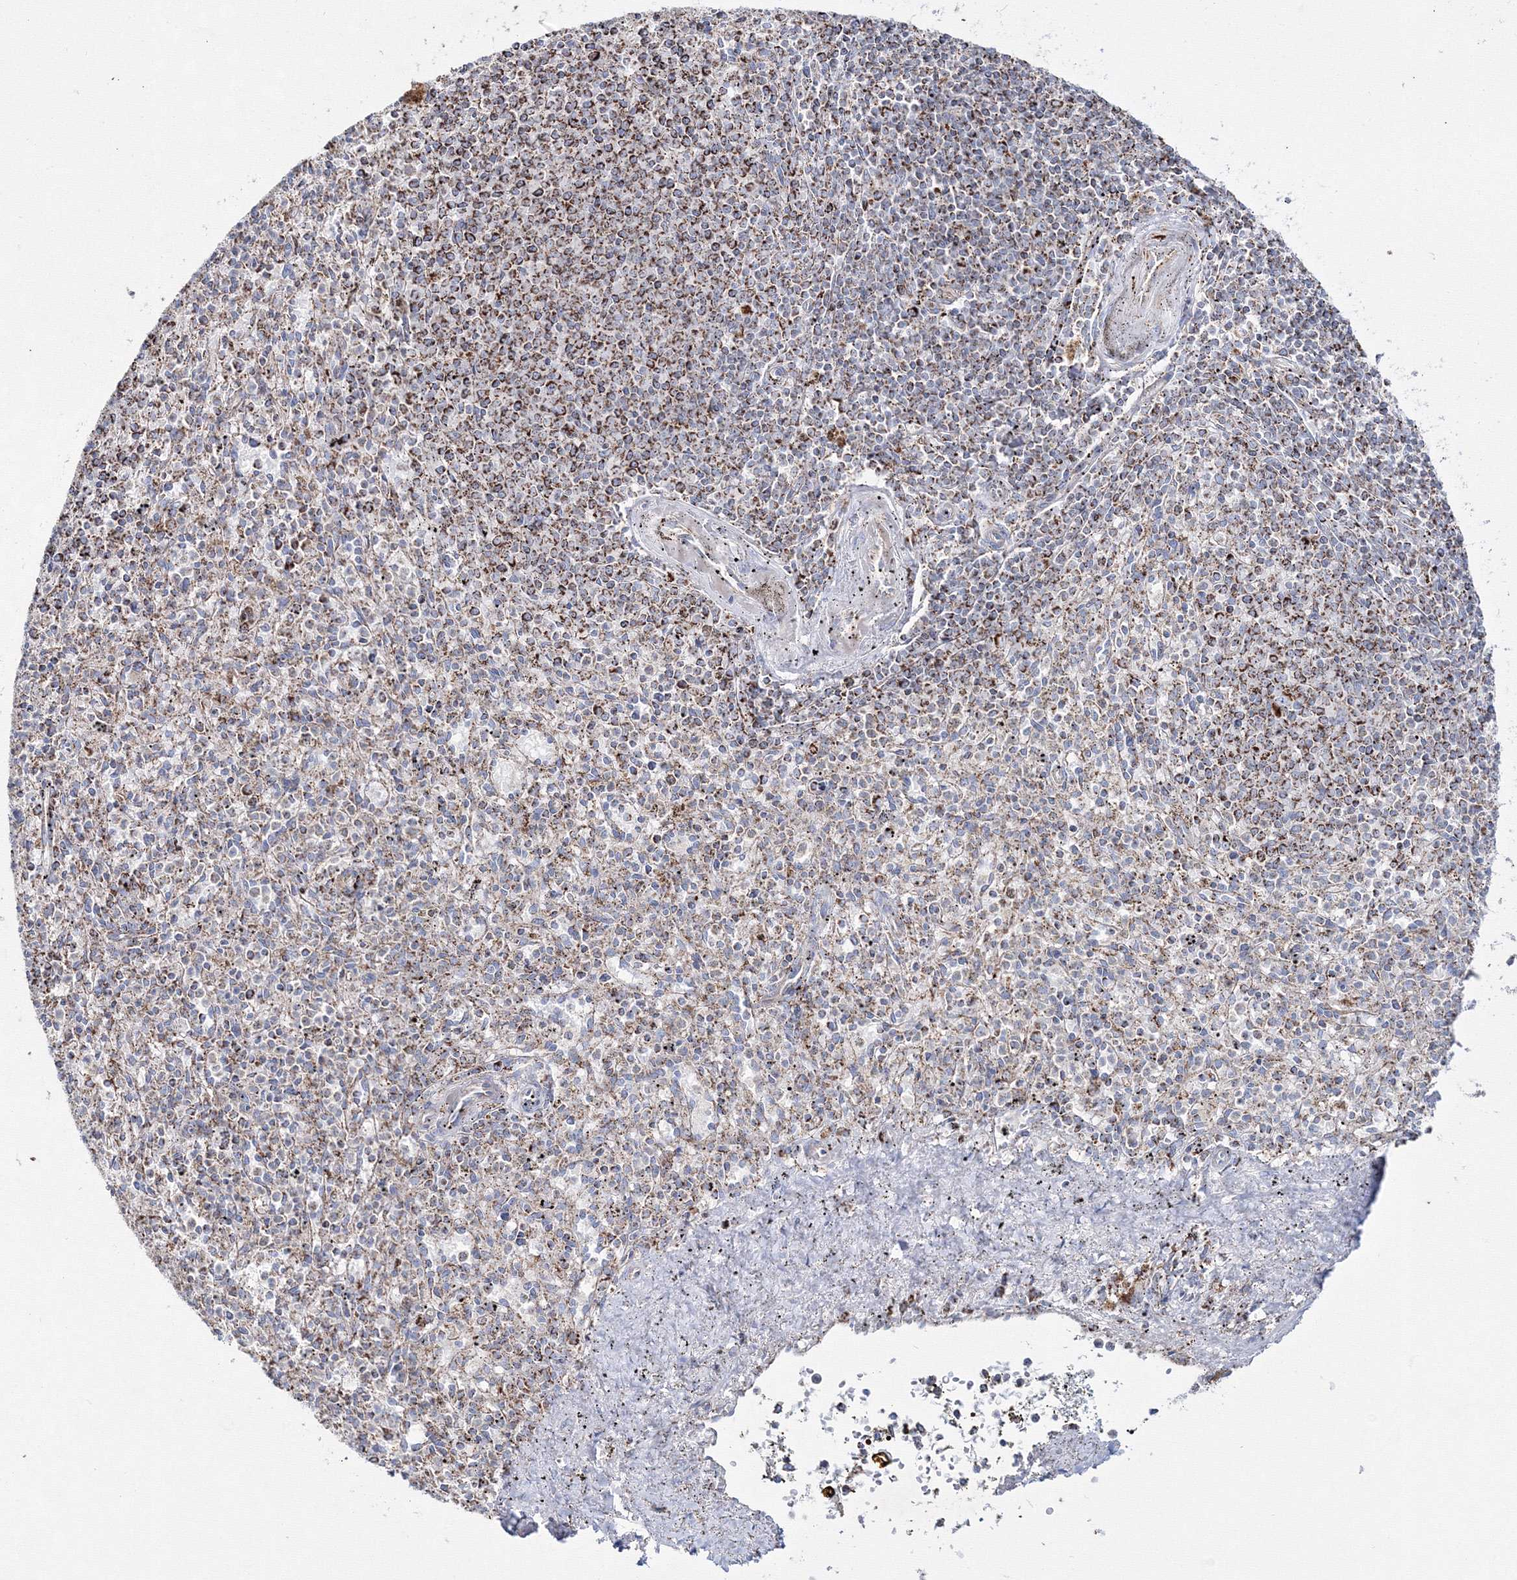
{"staining": {"intensity": "moderate", "quantity": "25%-75%", "location": "cytoplasmic/membranous"}, "tissue": "spleen", "cell_type": "Cells in red pulp", "image_type": "normal", "snomed": [{"axis": "morphology", "description": "Normal tissue, NOS"}, {"axis": "topography", "description": "Spleen"}], "caption": "IHC micrograph of unremarkable spleen stained for a protein (brown), which displays medium levels of moderate cytoplasmic/membranous expression in approximately 25%-75% of cells in red pulp.", "gene": "IGSF9", "patient": {"sex": "male", "age": 72}}